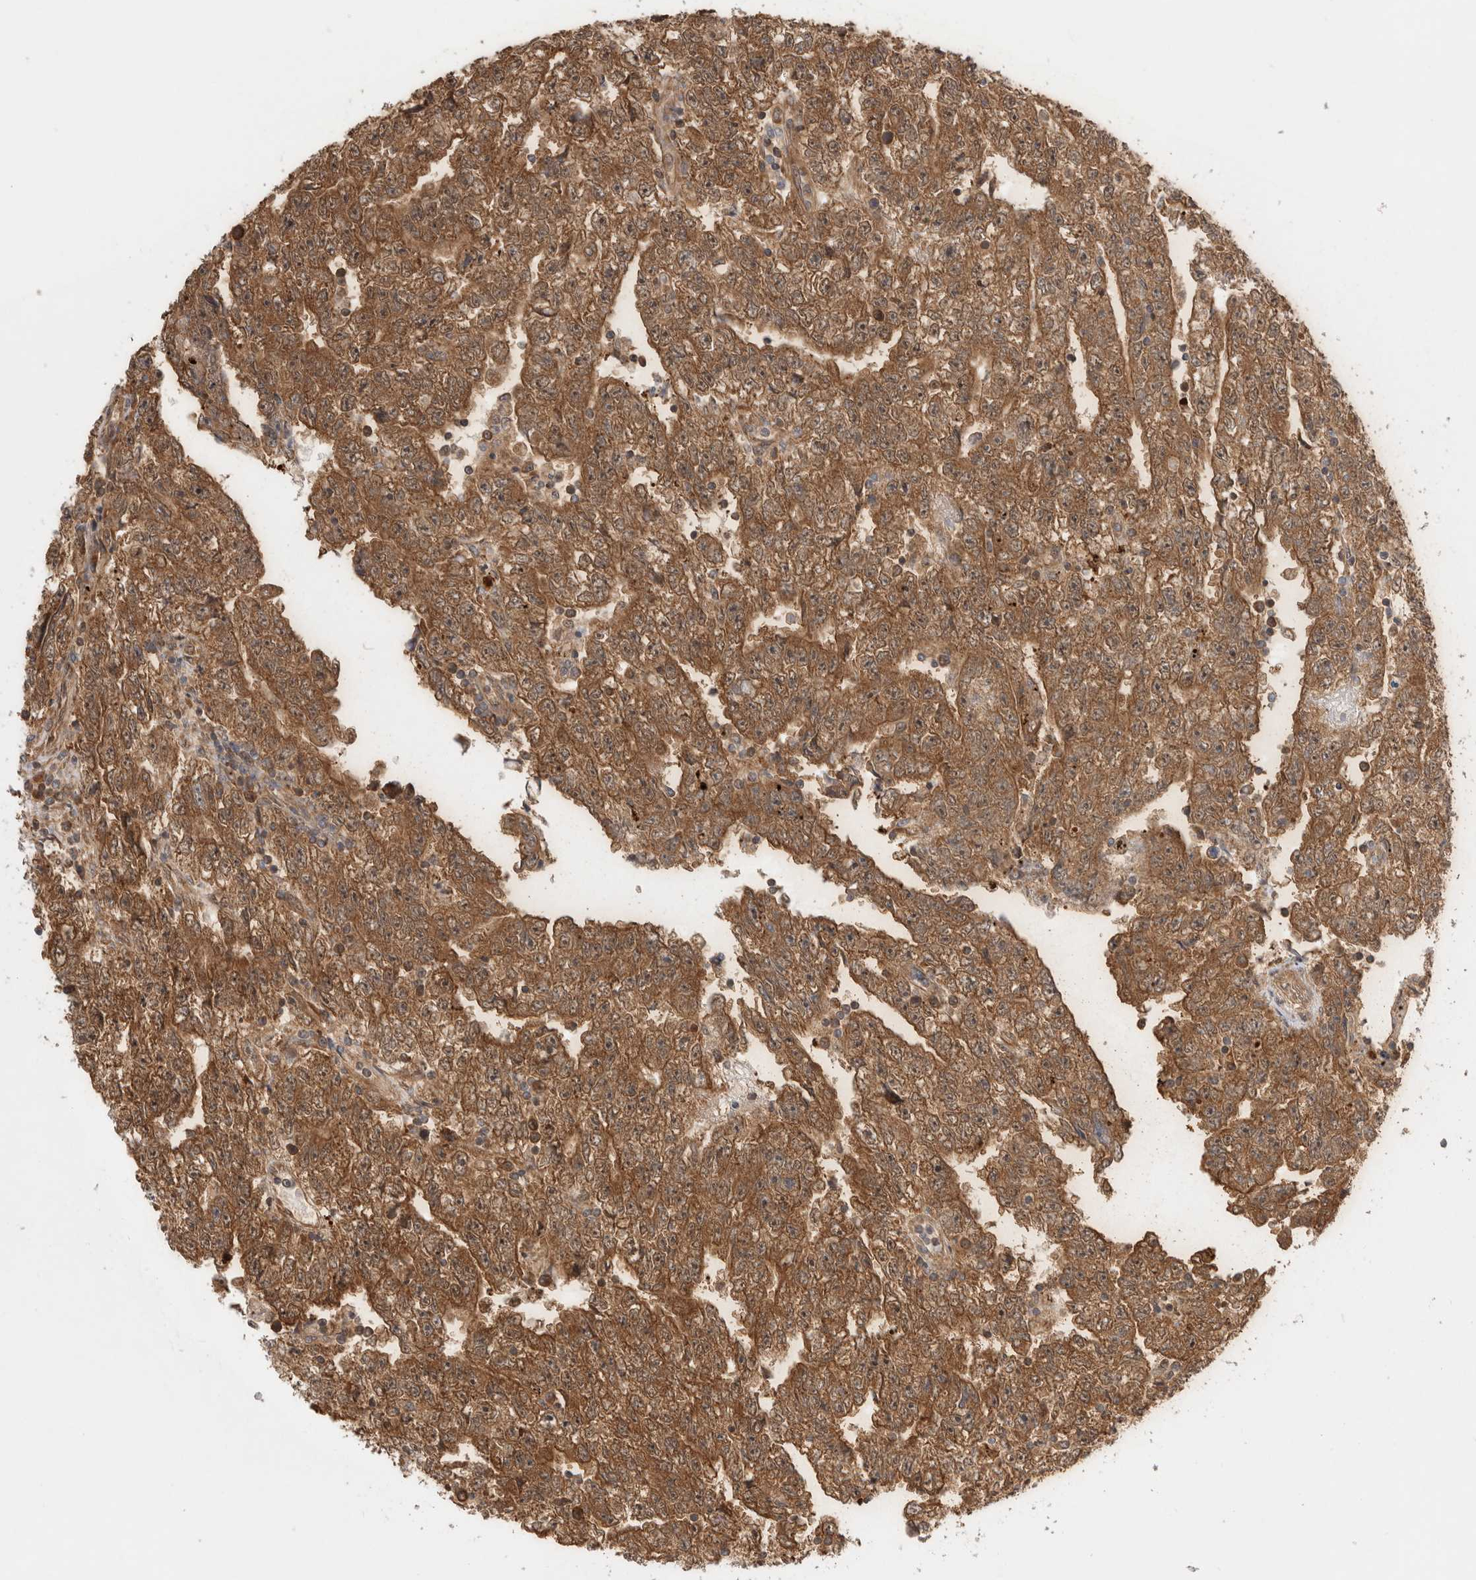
{"staining": {"intensity": "moderate", "quantity": ">75%", "location": "cytoplasmic/membranous"}, "tissue": "testis cancer", "cell_type": "Tumor cells", "image_type": "cancer", "snomed": [{"axis": "morphology", "description": "Carcinoma, Embryonal, NOS"}, {"axis": "topography", "description": "Testis"}], "caption": "Testis embryonal carcinoma stained with DAB immunohistochemistry (IHC) displays medium levels of moderate cytoplasmic/membranous staining in about >75% of tumor cells.", "gene": "ACTL9", "patient": {"sex": "male", "age": 25}}